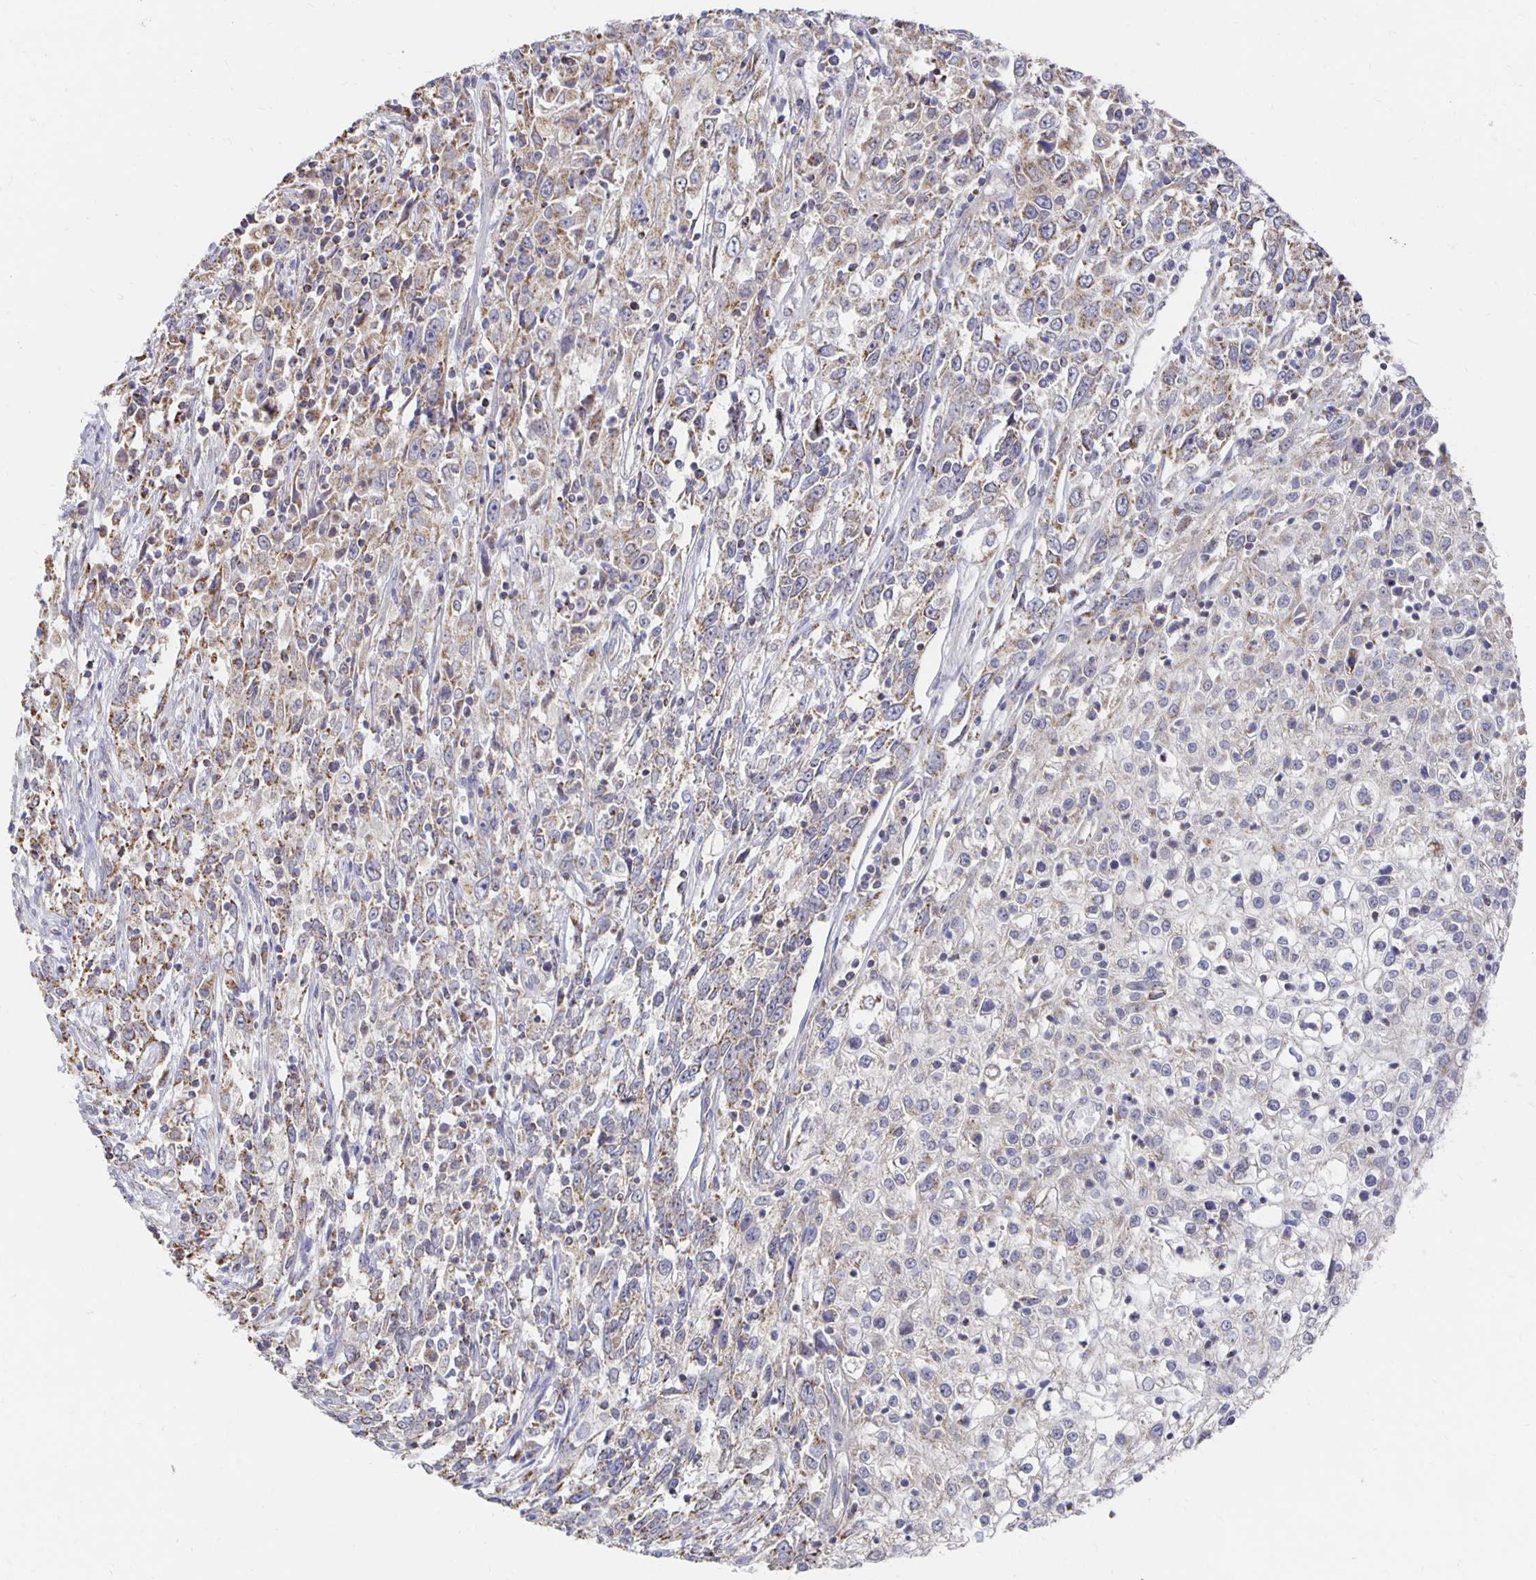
{"staining": {"intensity": "weak", "quantity": "<25%", "location": "cytoplasmic/membranous"}, "tissue": "cervical cancer", "cell_type": "Tumor cells", "image_type": "cancer", "snomed": [{"axis": "morphology", "description": "Adenocarcinoma, NOS"}, {"axis": "topography", "description": "Cervix"}], "caption": "Tumor cells show no significant protein staining in cervical cancer.", "gene": "NKX2-8", "patient": {"sex": "female", "age": 40}}